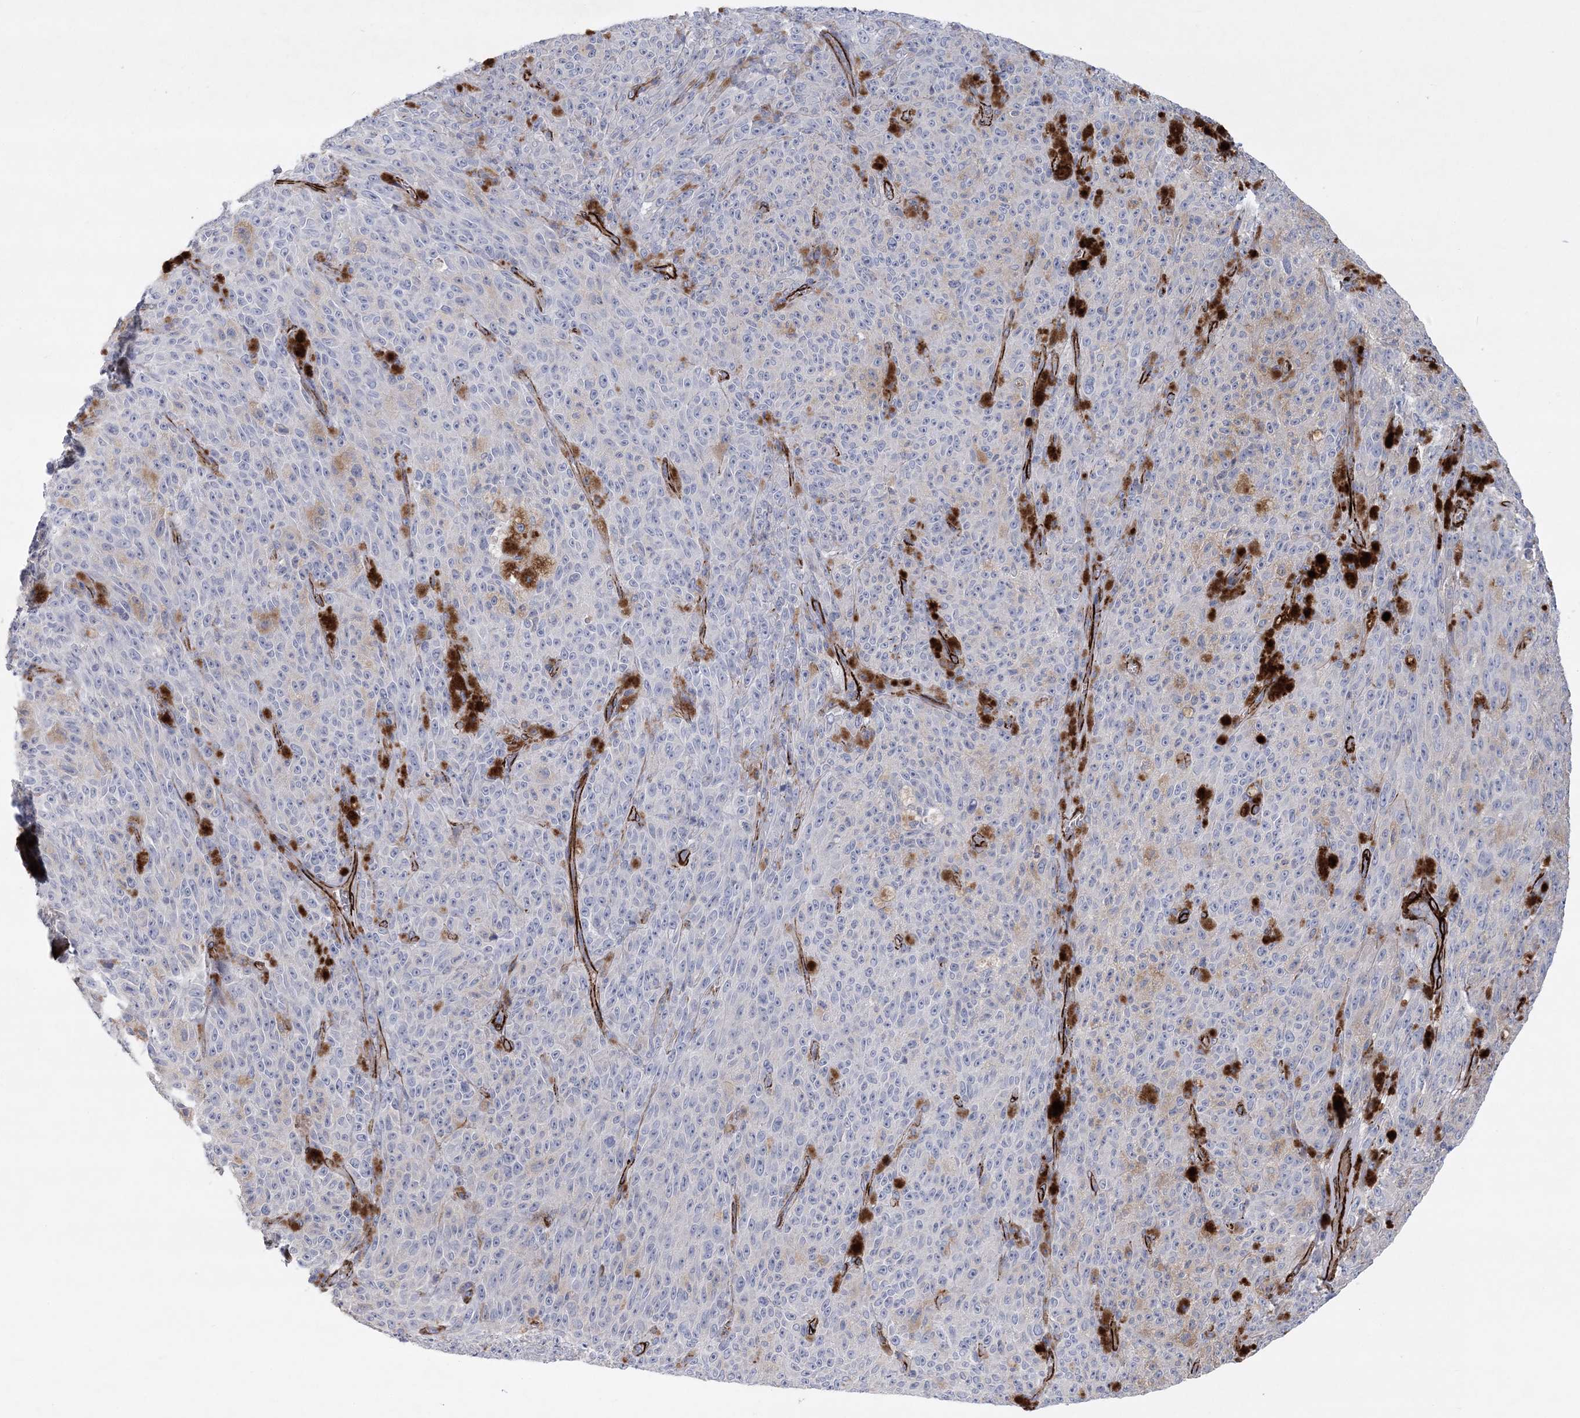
{"staining": {"intensity": "negative", "quantity": "none", "location": "none"}, "tissue": "melanoma", "cell_type": "Tumor cells", "image_type": "cancer", "snomed": [{"axis": "morphology", "description": "Malignant melanoma, NOS"}, {"axis": "topography", "description": "Skin"}], "caption": "The histopathology image displays no staining of tumor cells in malignant melanoma.", "gene": "ARSJ", "patient": {"sex": "female", "age": 82}}